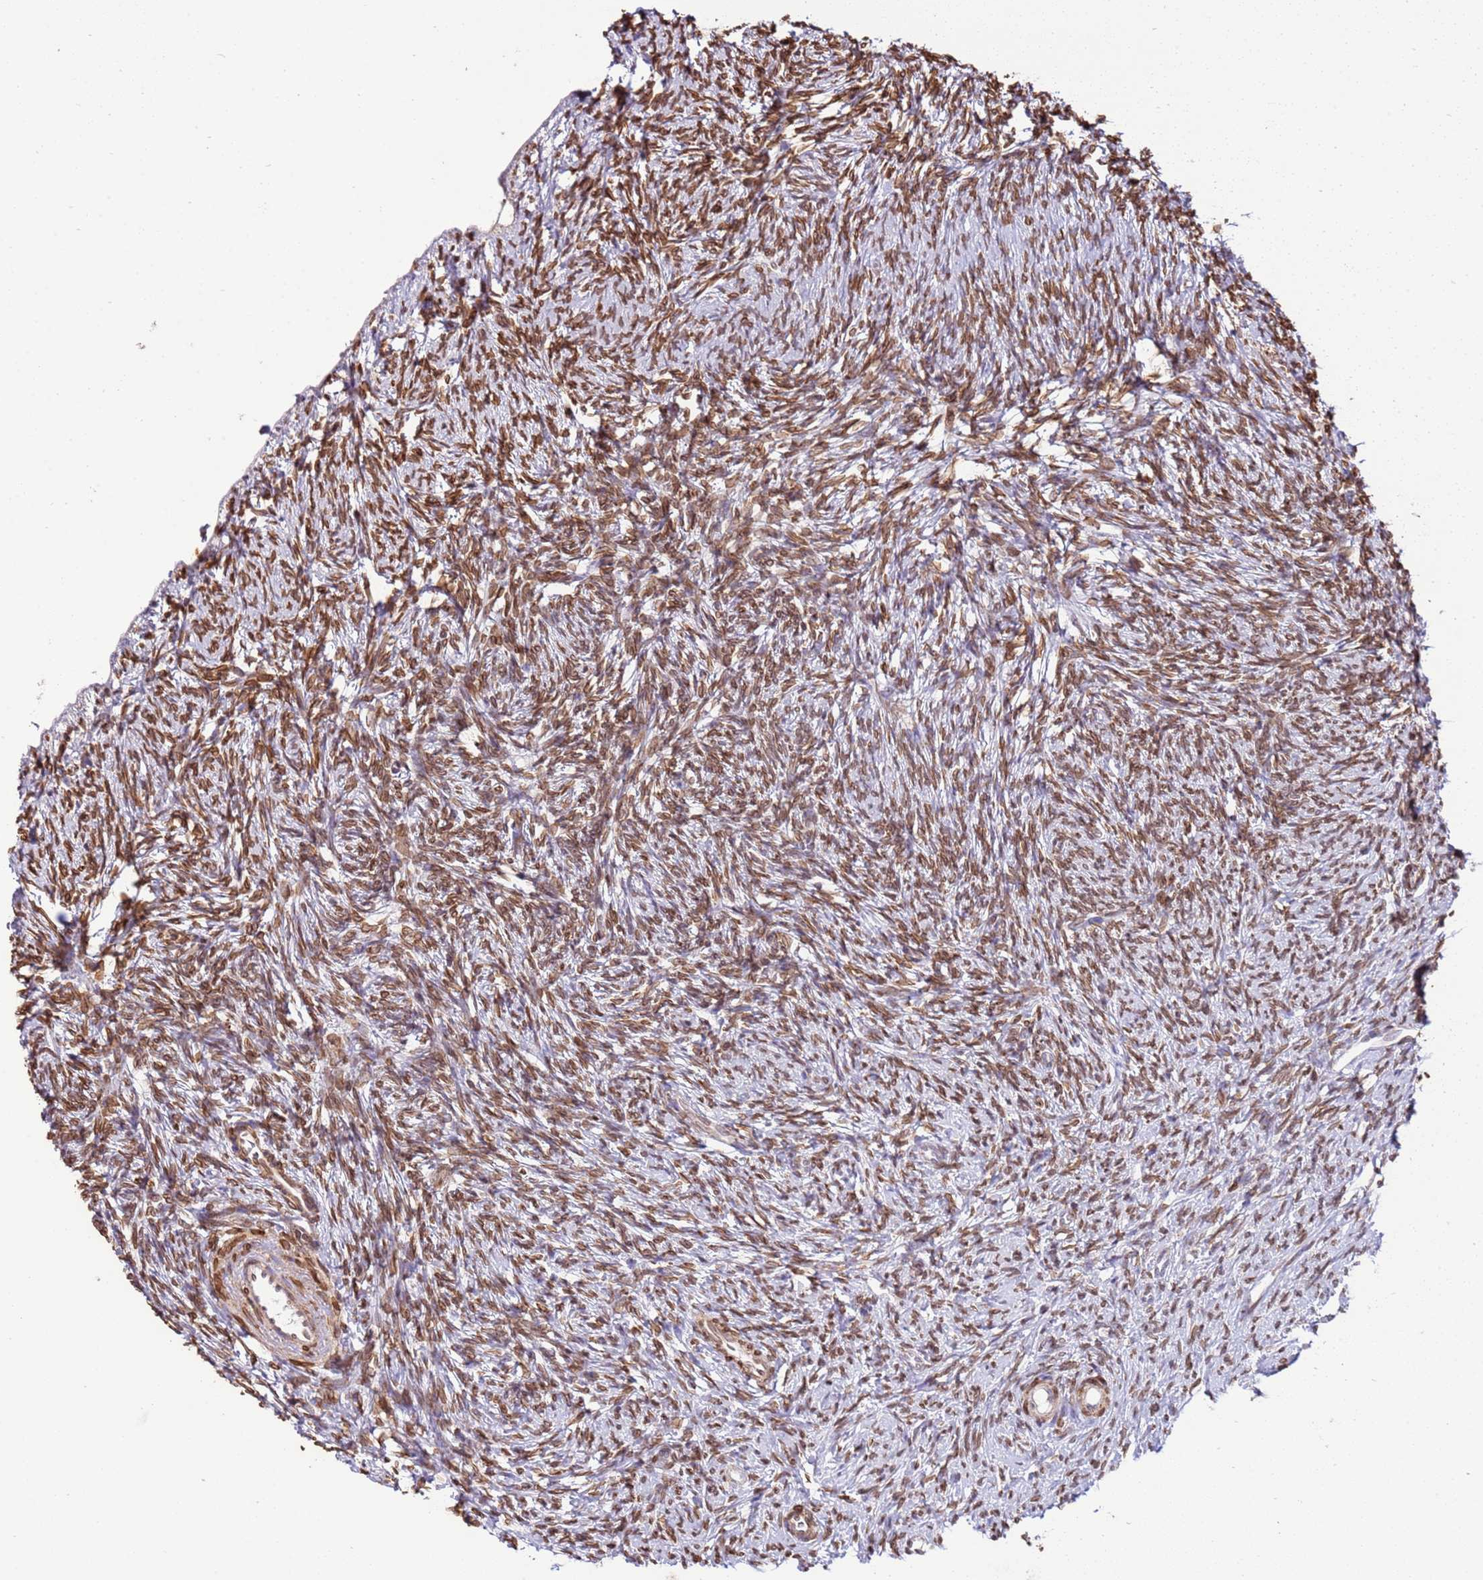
{"staining": {"intensity": "moderate", "quantity": ">75%", "location": "cytoplasmic/membranous,nuclear"}, "tissue": "ovary", "cell_type": "Follicle cells", "image_type": "normal", "snomed": [{"axis": "morphology", "description": "Normal tissue, NOS"}, {"axis": "topography", "description": "Ovary"}], "caption": "IHC of benign ovary reveals medium levels of moderate cytoplasmic/membranous,nuclear expression in about >75% of follicle cells. Nuclei are stained in blue.", "gene": "TMEM47", "patient": {"sex": "female", "age": 51}}